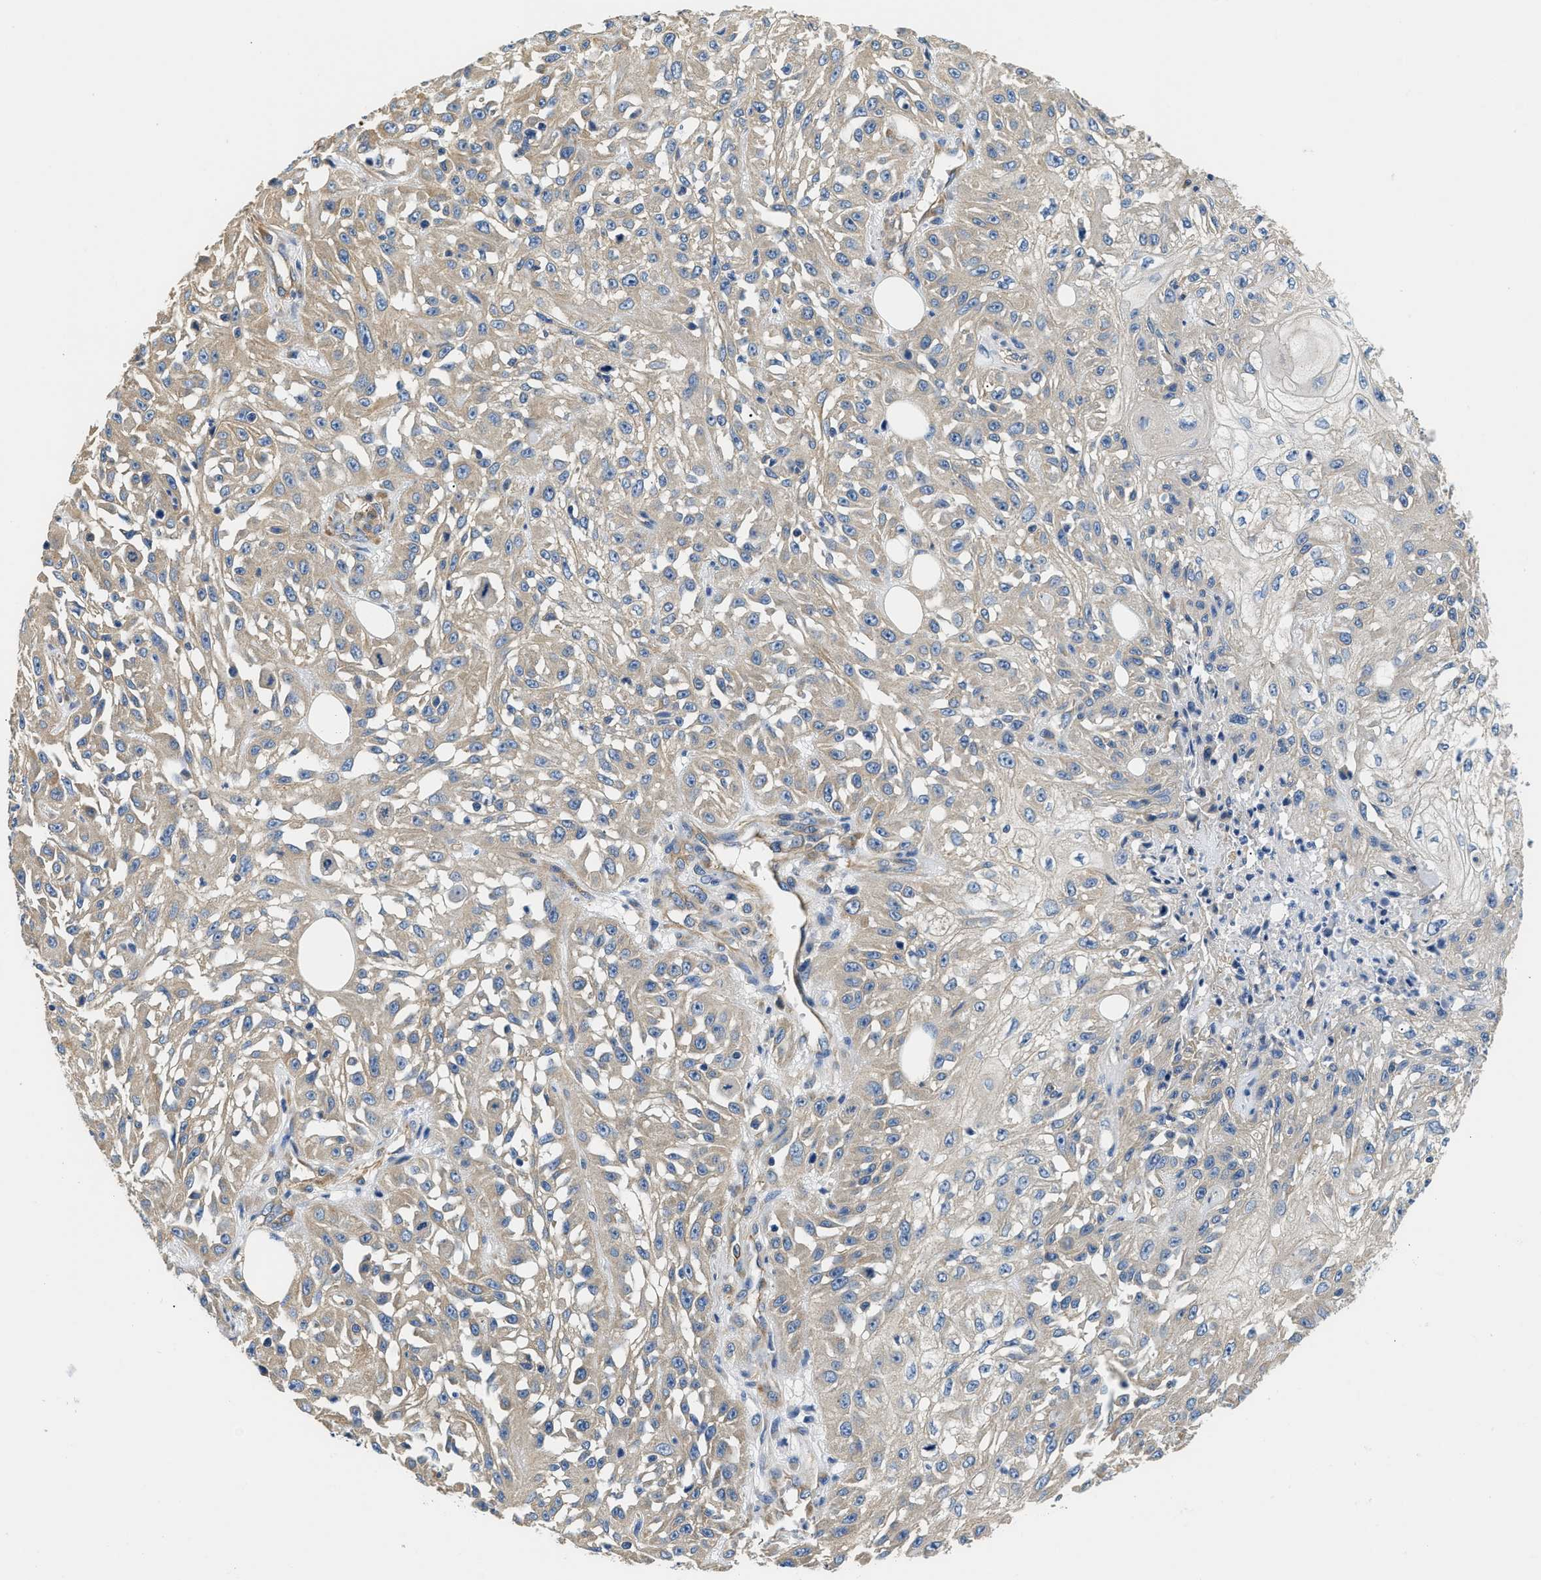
{"staining": {"intensity": "weak", "quantity": "25%-75%", "location": "cytoplasmic/membranous"}, "tissue": "skin cancer", "cell_type": "Tumor cells", "image_type": "cancer", "snomed": [{"axis": "morphology", "description": "Squamous cell carcinoma, NOS"}, {"axis": "morphology", "description": "Squamous cell carcinoma, metastatic, NOS"}, {"axis": "topography", "description": "Skin"}, {"axis": "topography", "description": "Lymph node"}], "caption": "Immunohistochemistry (IHC) staining of squamous cell carcinoma (skin), which demonstrates low levels of weak cytoplasmic/membranous positivity in about 25%-75% of tumor cells indicating weak cytoplasmic/membranous protein positivity. The staining was performed using DAB (3,3'-diaminobenzidine) (brown) for protein detection and nuclei were counterstained in hematoxylin (blue).", "gene": "CSDE1", "patient": {"sex": "male", "age": 75}}